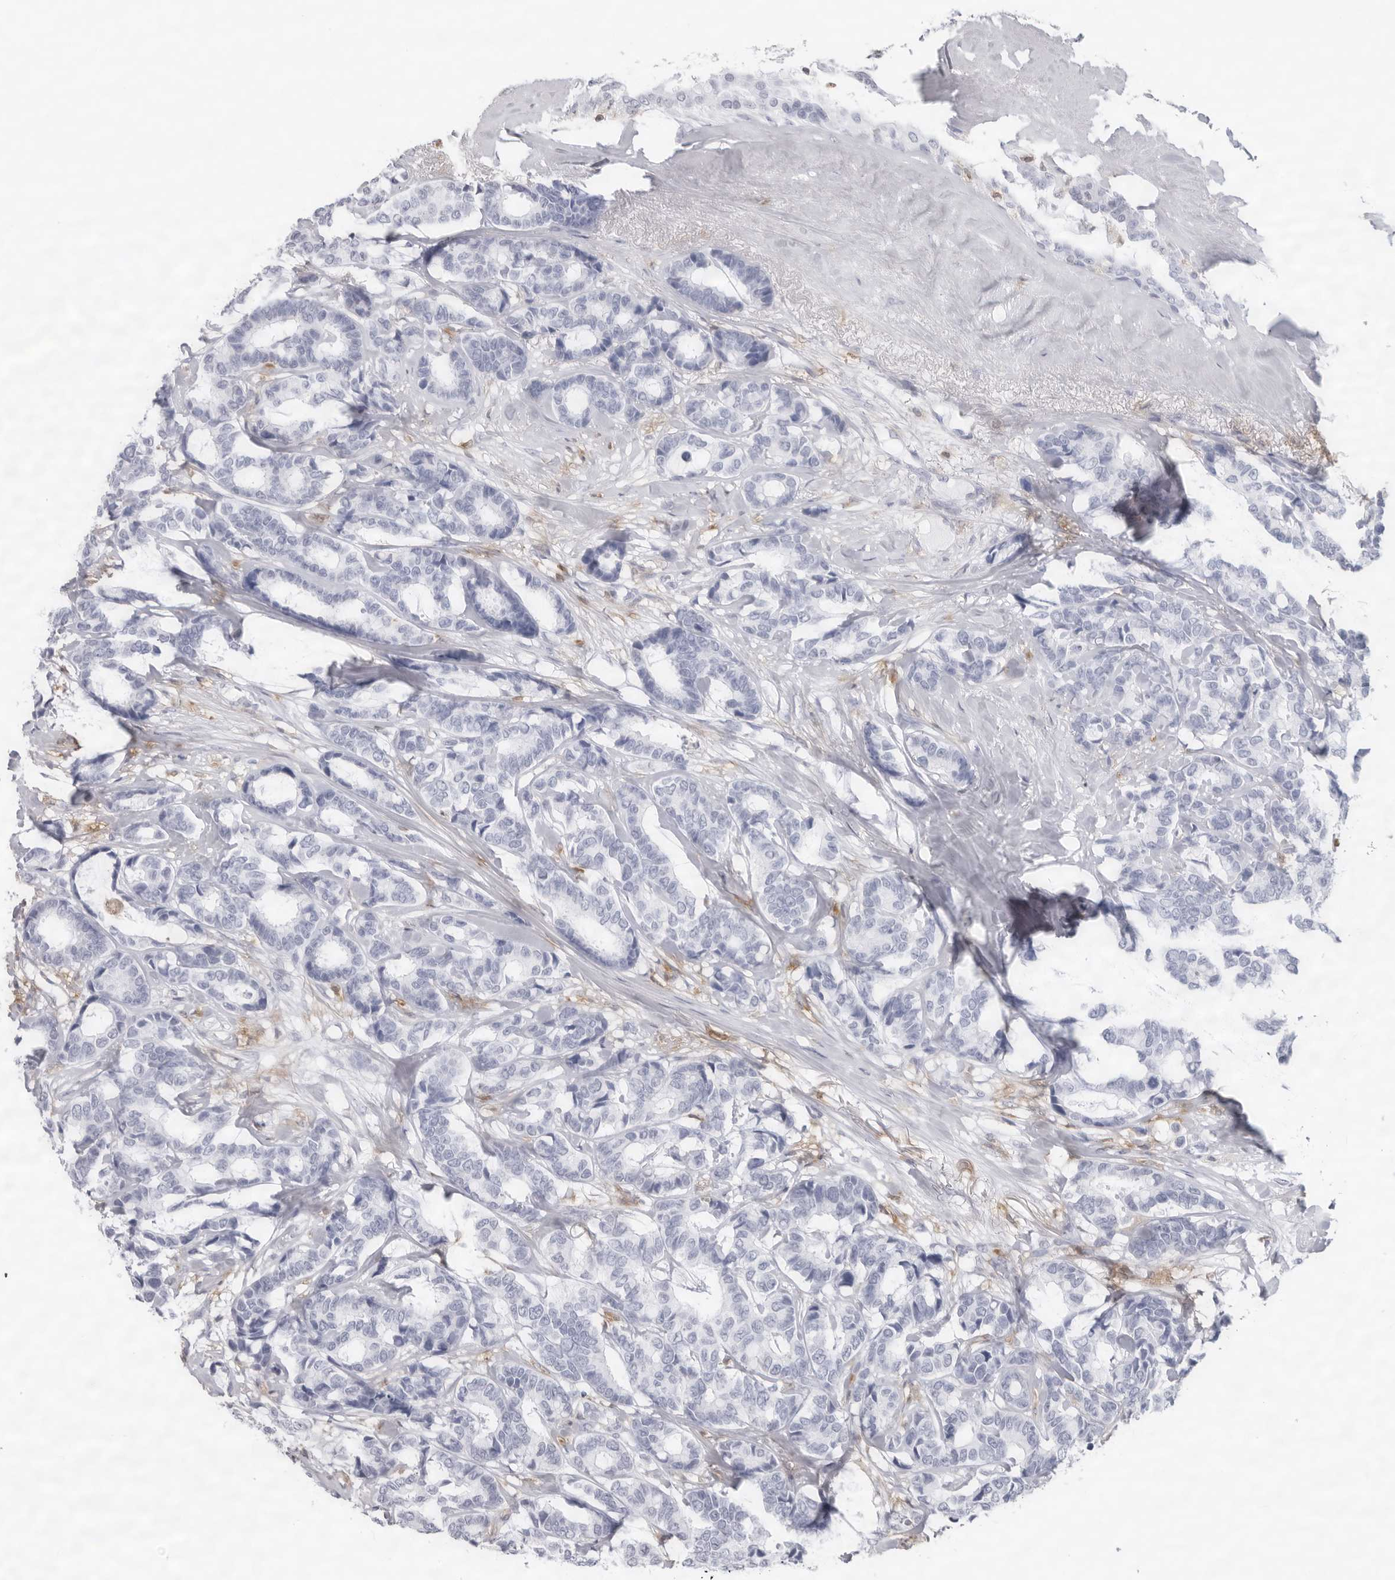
{"staining": {"intensity": "negative", "quantity": "none", "location": "none"}, "tissue": "breast cancer", "cell_type": "Tumor cells", "image_type": "cancer", "snomed": [{"axis": "morphology", "description": "Duct carcinoma"}, {"axis": "topography", "description": "Breast"}], "caption": "Immunohistochemical staining of human intraductal carcinoma (breast) displays no significant expression in tumor cells.", "gene": "FMNL1", "patient": {"sex": "female", "age": 87}}